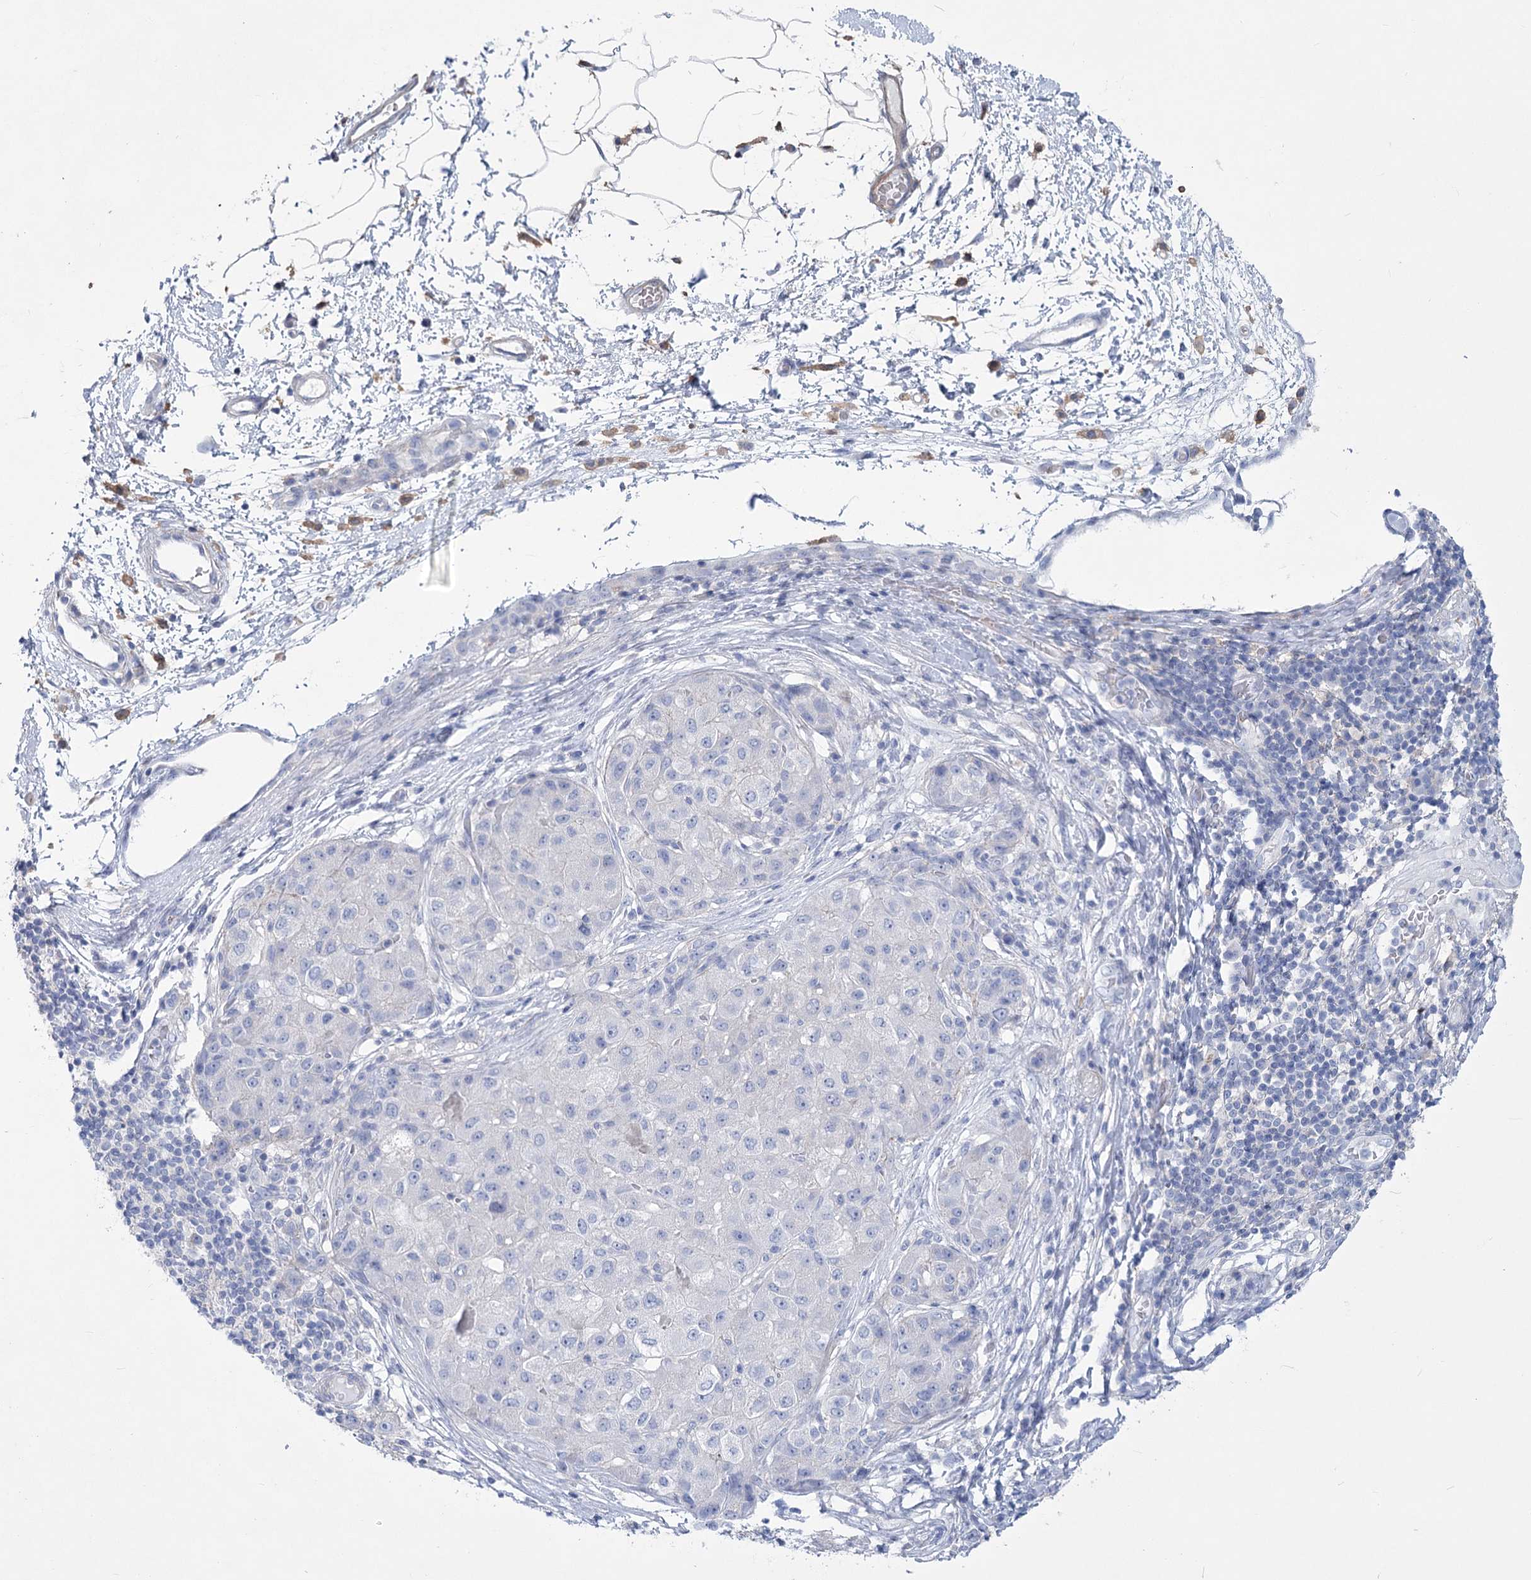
{"staining": {"intensity": "negative", "quantity": "none", "location": "none"}, "tissue": "liver cancer", "cell_type": "Tumor cells", "image_type": "cancer", "snomed": [{"axis": "morphology", "description": "Carcinoma, Hepatocellular, NOS"}, {"axis": "topography", "description": "Liver"}], "caption": "This is a micrograph of immunohistochemistry staining of liver hepatocellular carcinoma, which shows no positivity in tumor cells. (Immunohistochemistry, brightfield microscopy, high magnification).", "gene": "PCDHA1", "patient": {"sex": "male", "age": 80}}